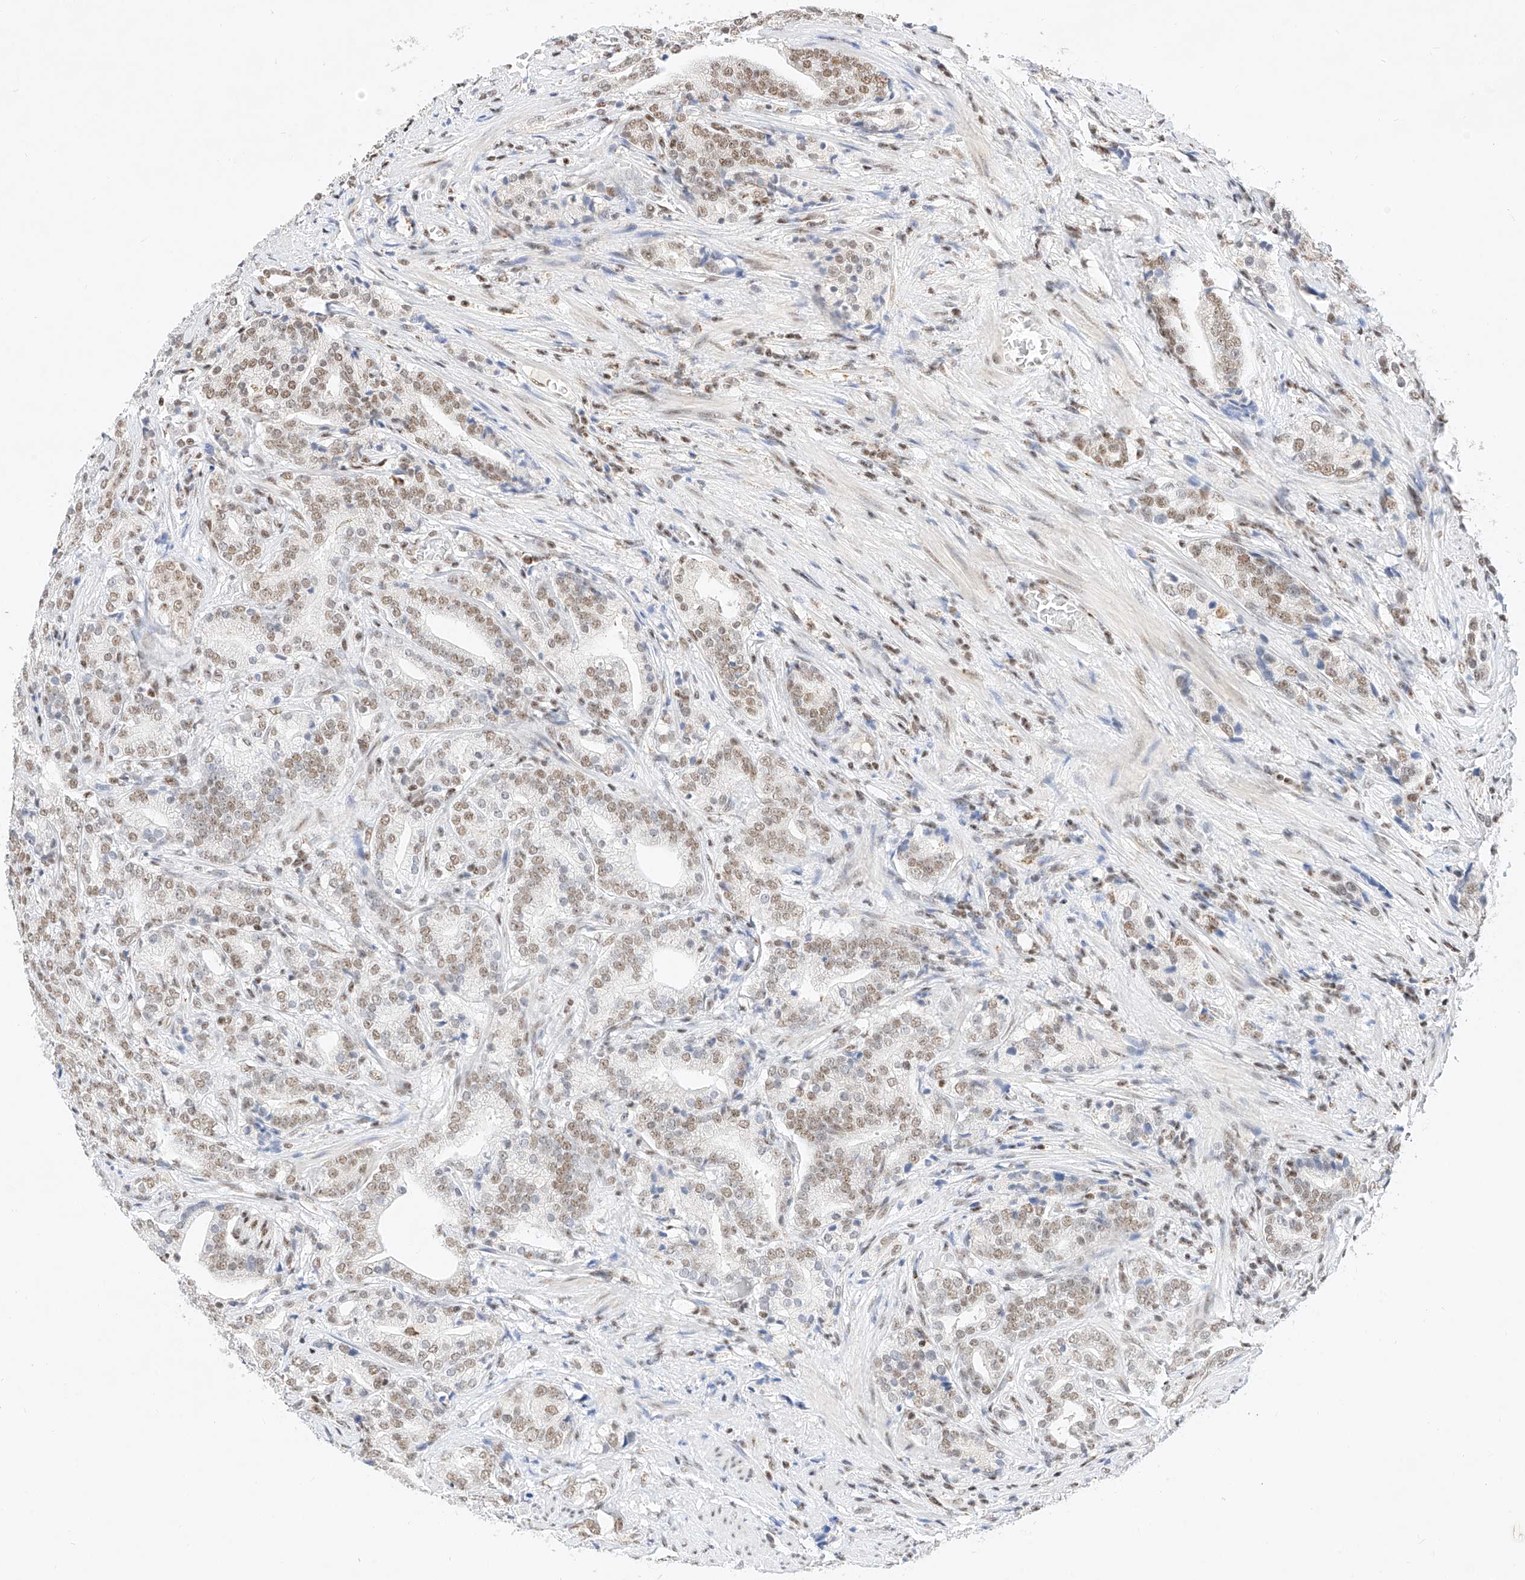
{"staining": {"intensity": "moderate", "quantity": ">75%", "location": "nuclear"}, "tissue": "prostate cancer", "cell_type": "Tumor cells", "image_type": "cancer", "snomed": [{"axis": "morphology", "description": "Adenocarcinoma, High grade"}, {"axis": "topography", "description": "Prostate"}], "caption": "Human prostate adenocarcinoma (high-grade) stained for a protein (brown) shows moderate nuclear positive expression in approximately >75% of tumor cells.", "gene": "NRF1", "patient": {"sex": "male", "age": 57}}